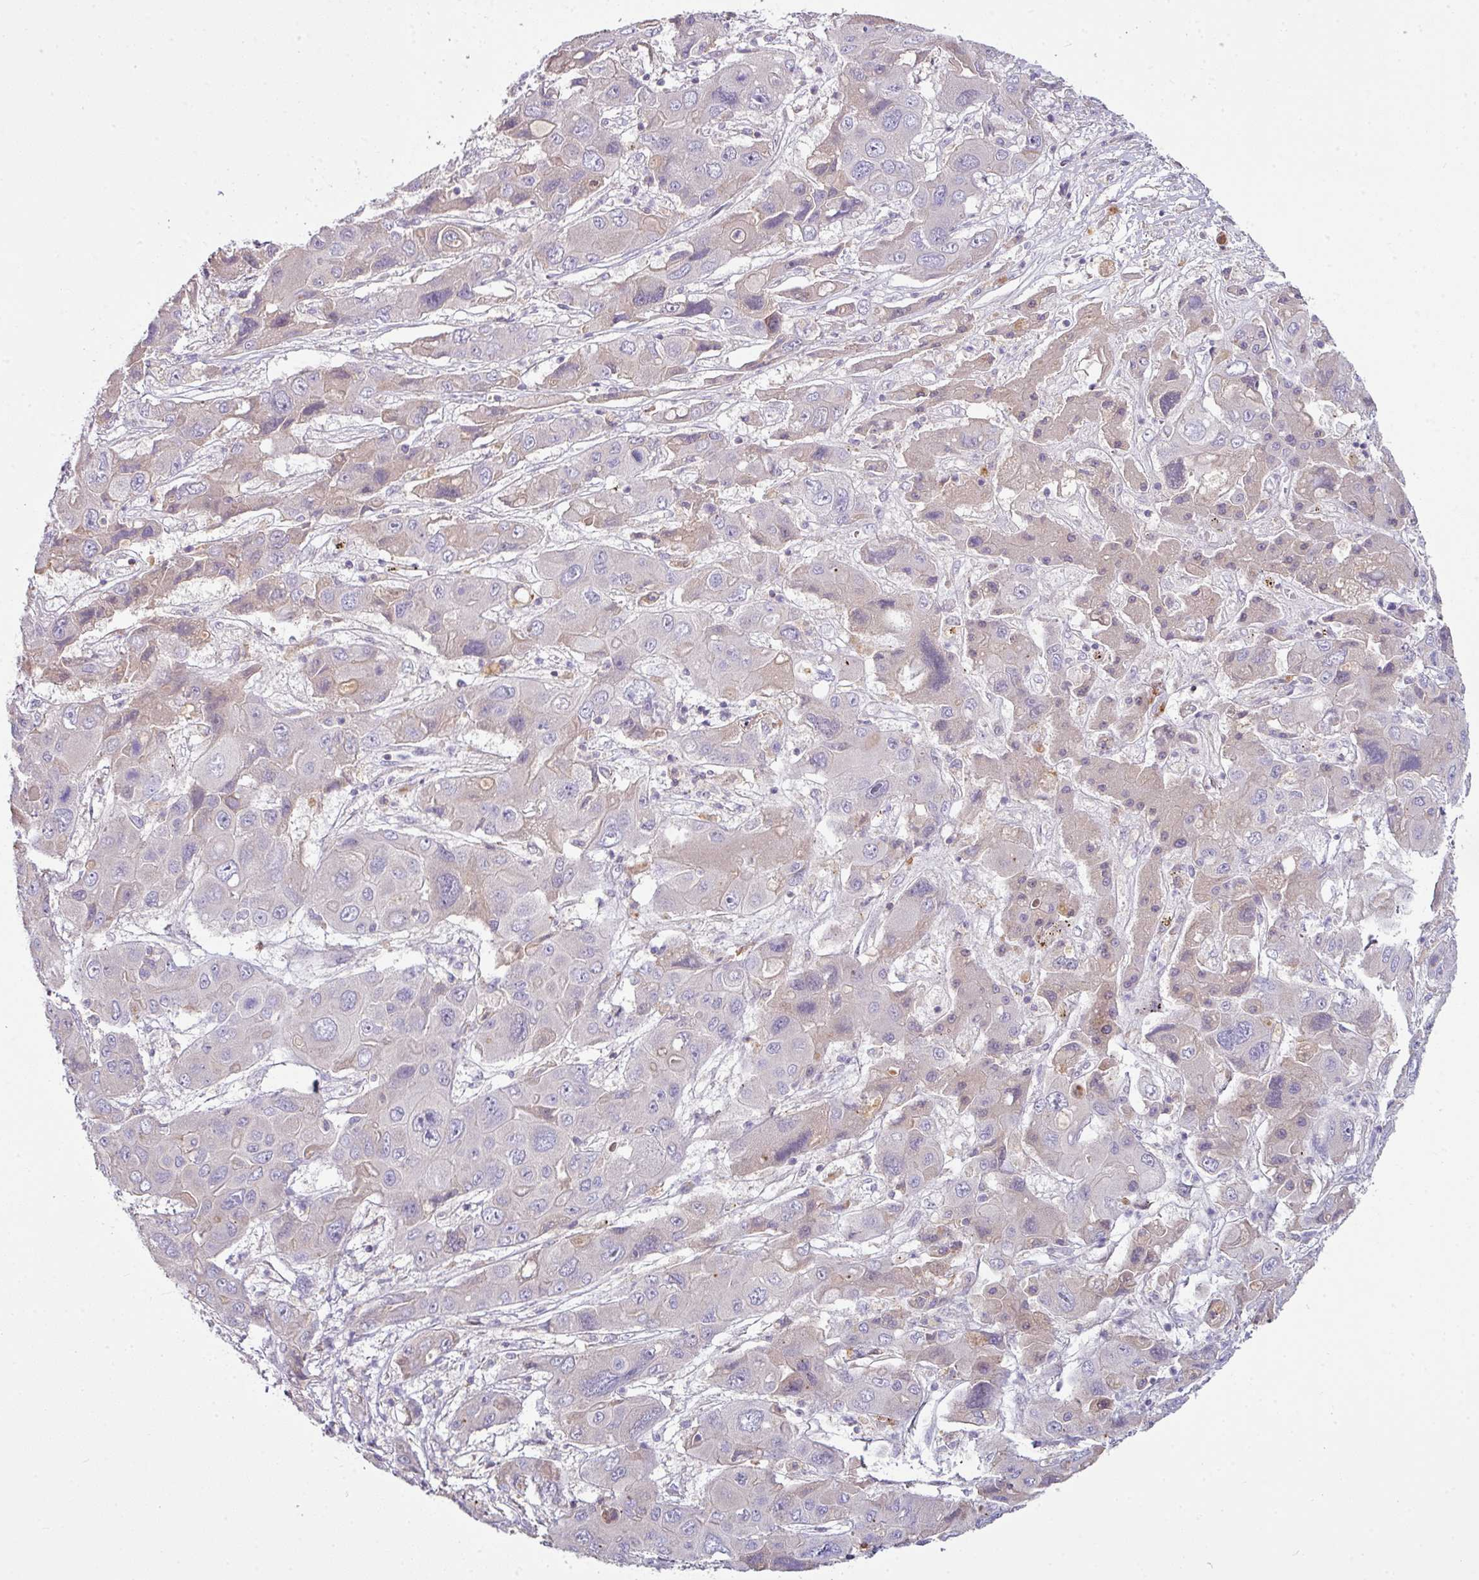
{"staining": {"intensity": "negative", "quantity": "none", "location": "none"}, "tissue": "liver cancer", "cell_type": "Tumor cells", "image_type": "cancer", "snomed": [{"axis": "morphology", "description": "Cholangiocarcinoma"}, {"axis": "topography", "description": "Liver"}], "caption": "This is an immunohistochemistry (IHC) photomicrograph of human liver cancer (cholangiocarcinoma). There is no staining in tumor cells.", "gene": "SLAMF6", "patient": {"sex": "male", "age": 67}}